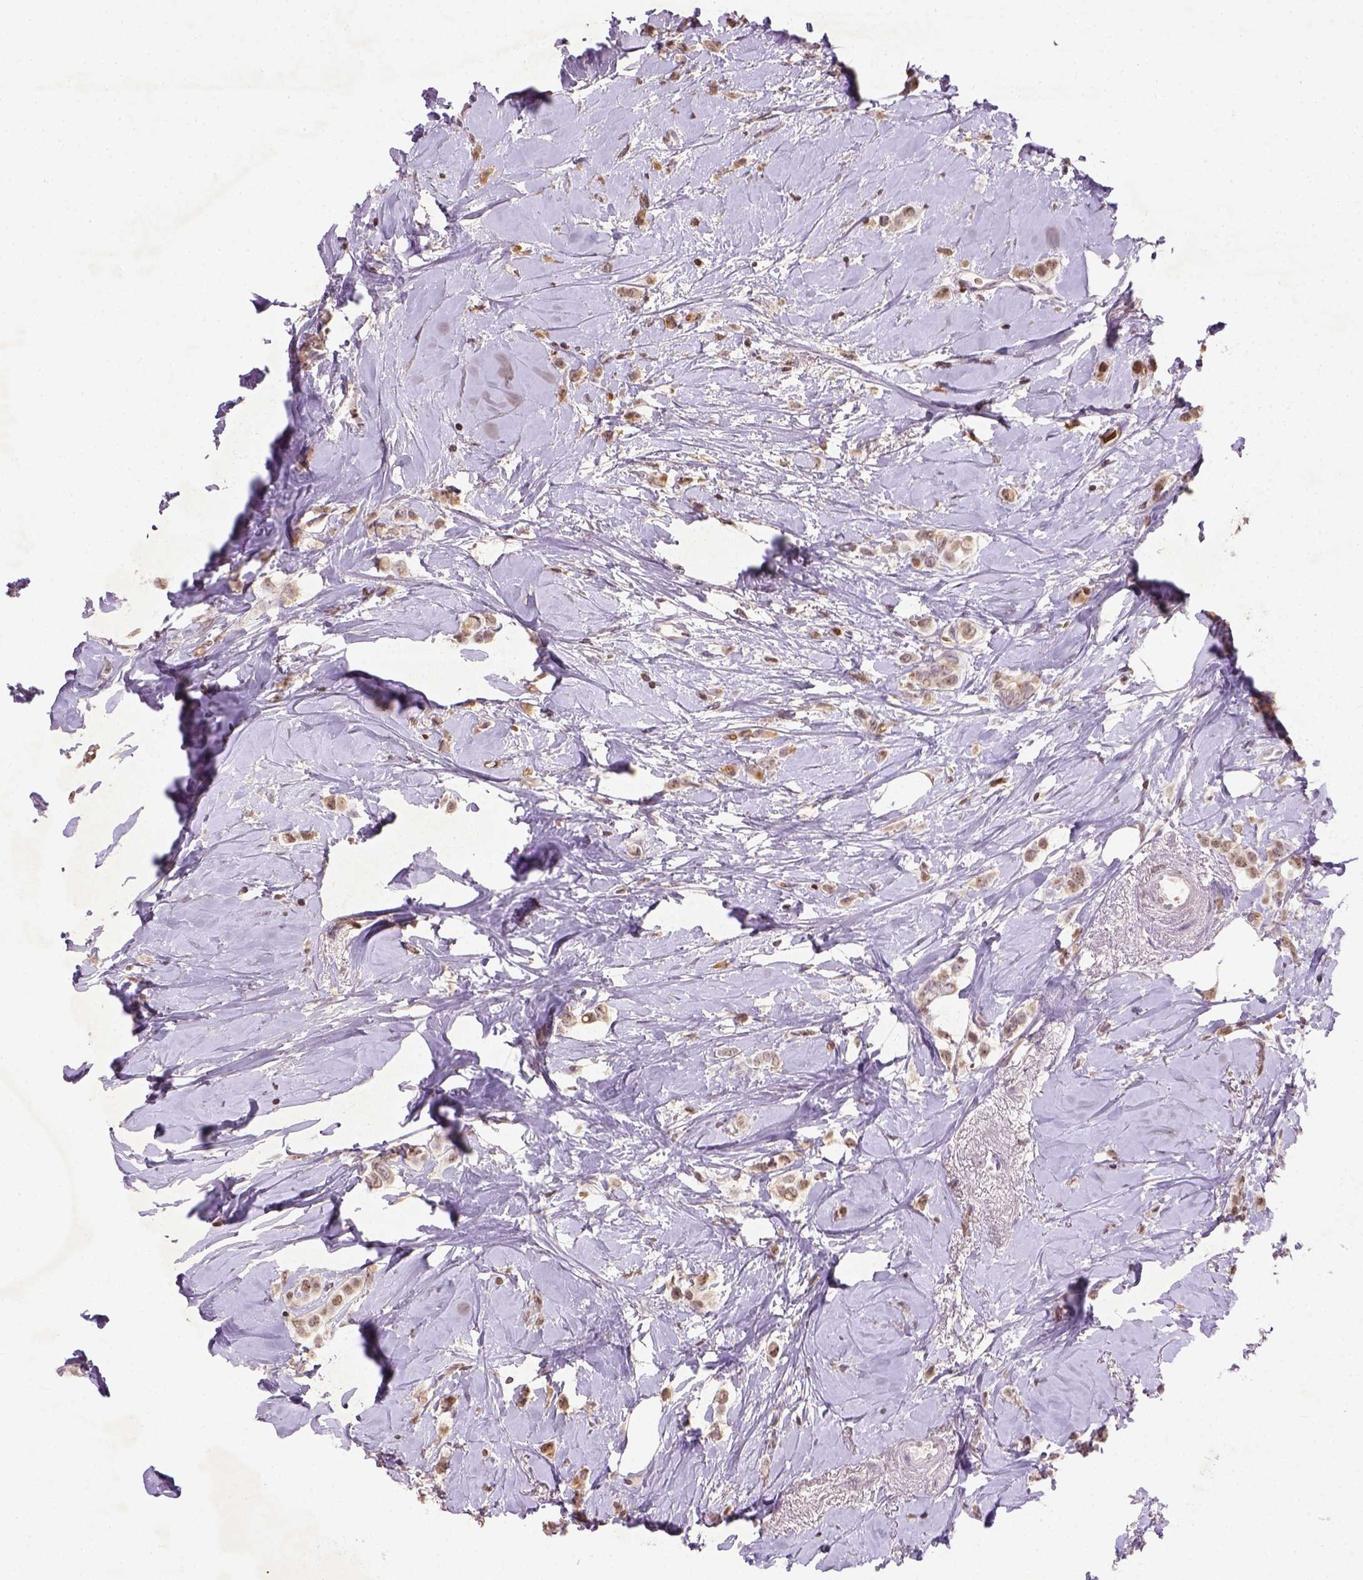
{"staining": {"intensity": "weak", "quantity": ">75%", "location": "nuclear"}, "tissue": "breast cancer", "cell_type": "Tumor cells", "image_type": "cancer", "snomed": [{"axis": "morphology", "description": "Lobular carcinoma"}, {"axis": "topography", "description": "Breast"}], "caption": "There is low levels of weak nuclear positivity in tumor cells of breast cancer, as demonstrated by immunohistochemical staining (brown color).", "gene": "NUDT3", "patient": {"sex": "female", "age": 66}}